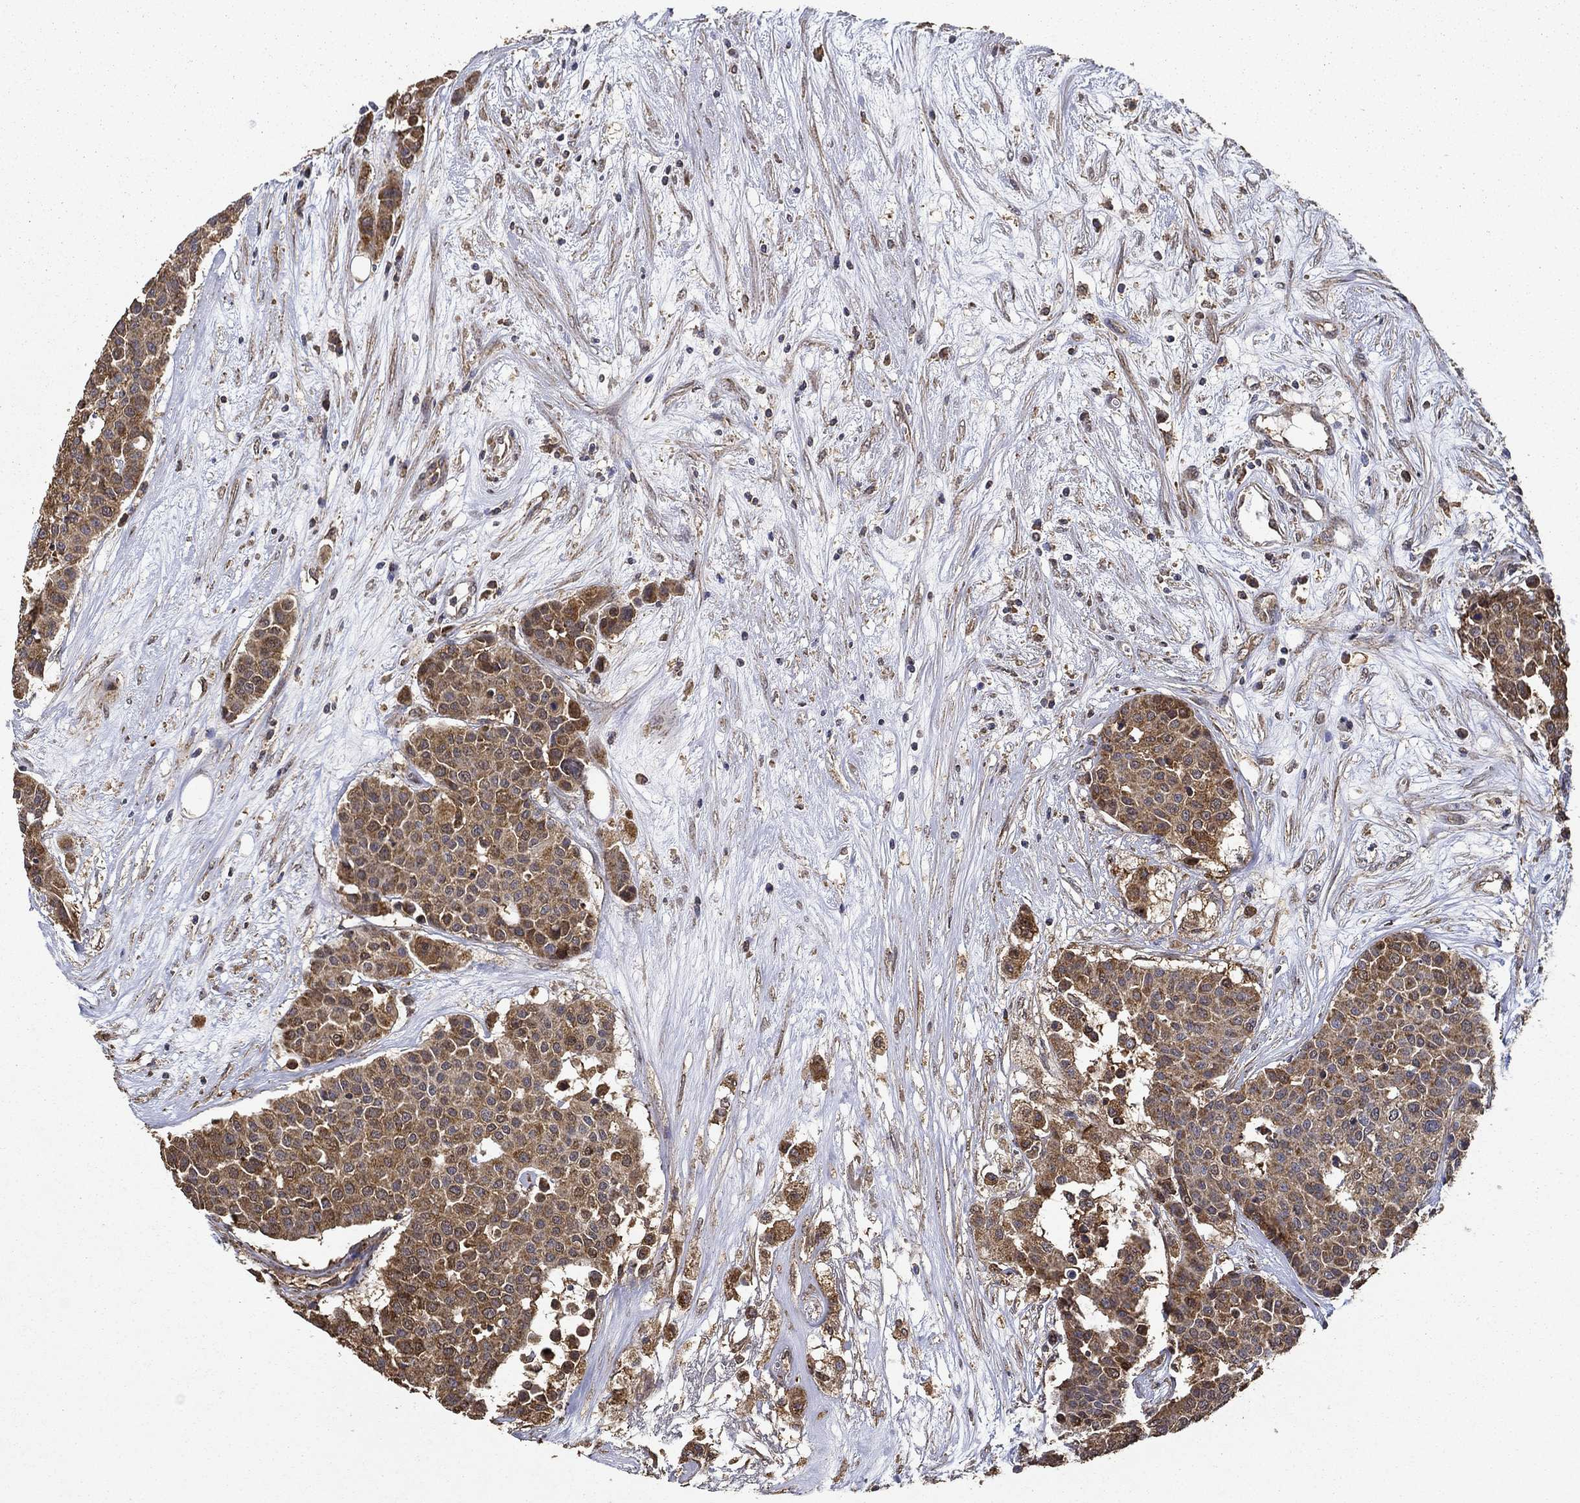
{"staining": {"intensity": "moderate", "quantity": ">75%", "location": "cytoplasmic/membranous"}, "tissue": "carcinoid", "cell_type": "Tumor cells", "image_type": "cancer", "snomed": [{"axis": "morphology", "description": "Carcinoid, malignant, NOS"}, {"axis": "topography", "description": "Colon"}], "caption": "Carcinoid (malignant) stained with a protein marker exhibits moderate staining in tumor cells.", "gene": "IFRD1", "patient": {"sex": "male", "age": 81}}